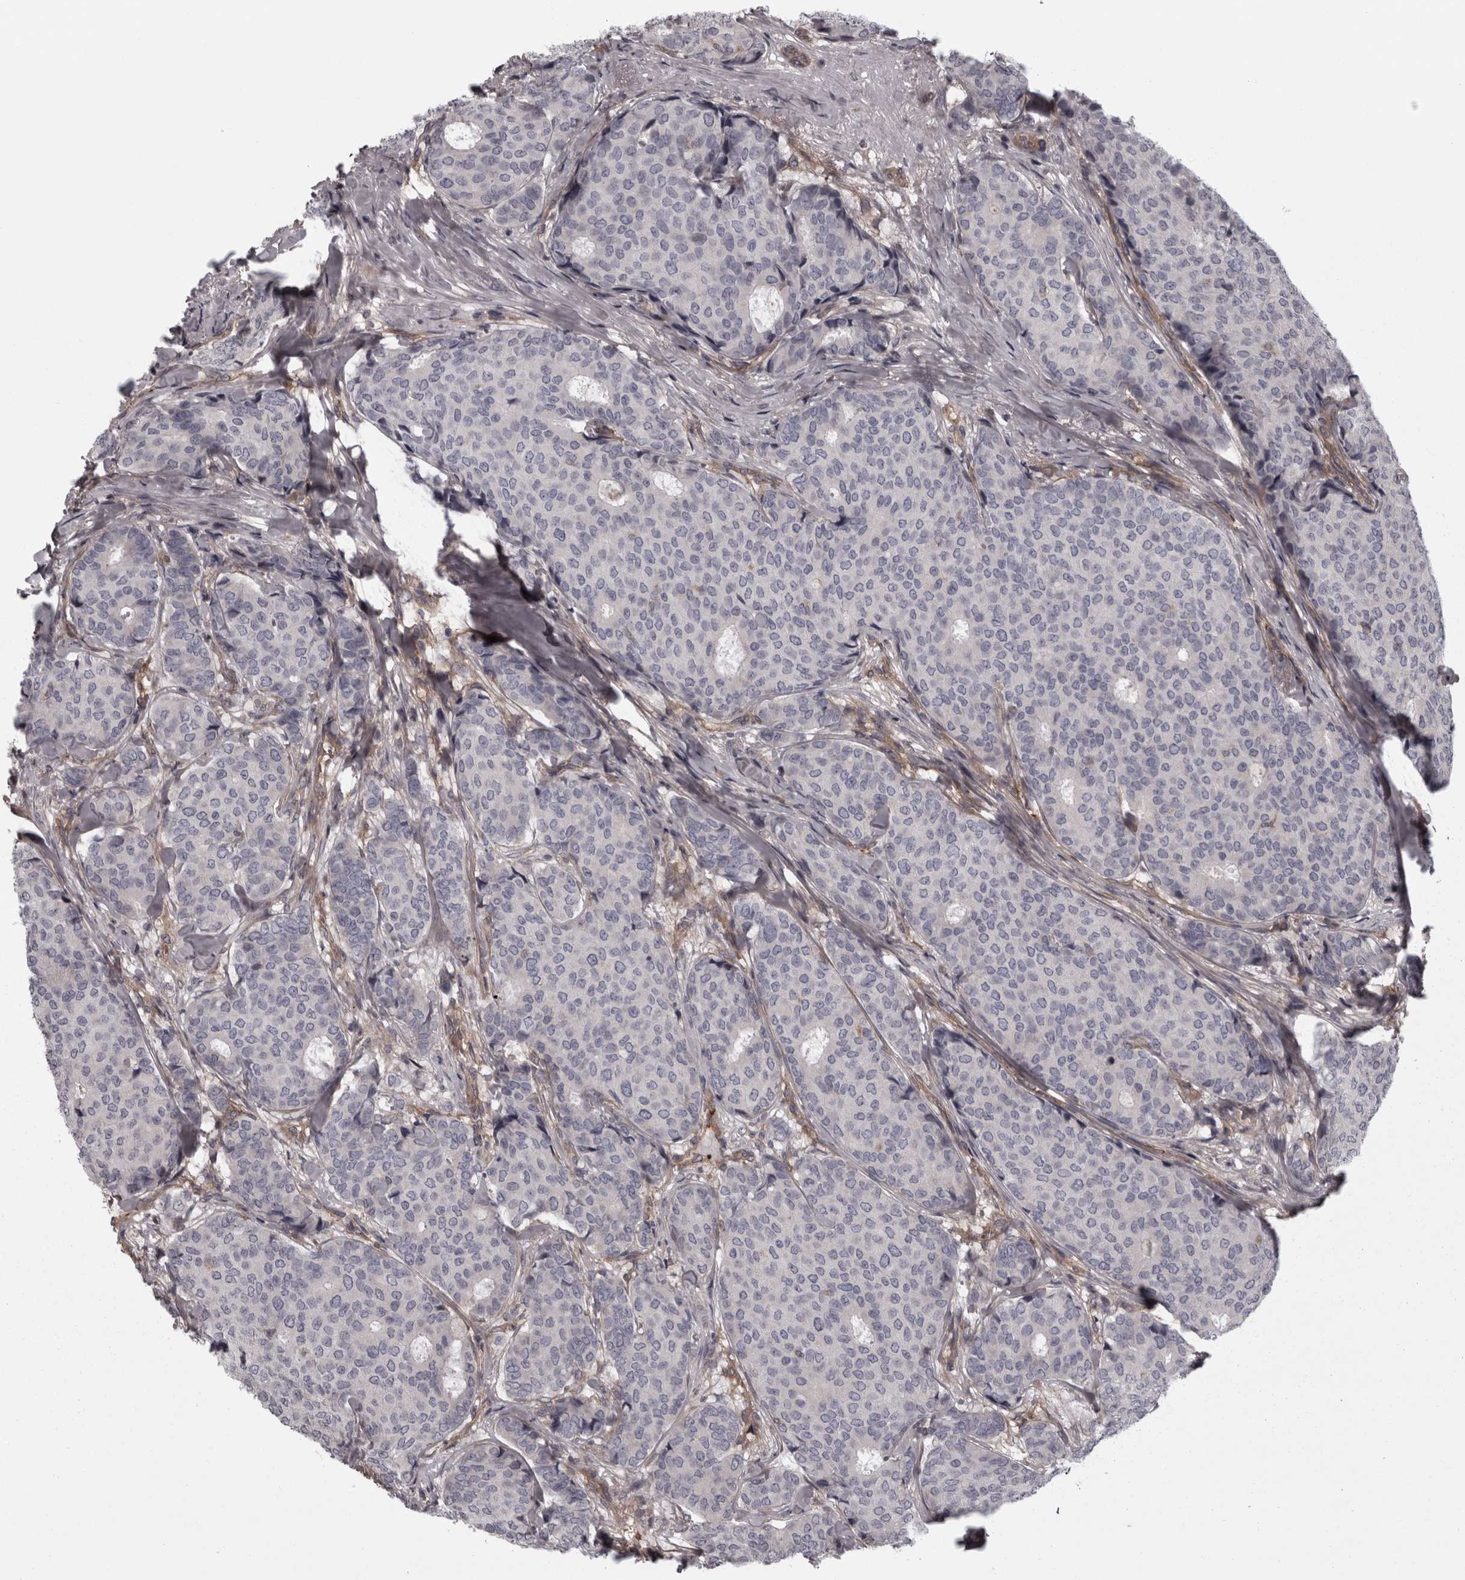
{"staining": {"intensity": "negative", "quantity": "none", "location": "none"}, "tissue": "breast cancer", "cell_type": "Tumor cells", "image_type": "cancer", "snomed": [{"axis": "morphology", "description": "Duct carcinoma"}, {"axis": "topography", "description": "Breast"}], "caption": "This is a micrograph of immunohistochemistry (IHC) staining of breast cancer, which shows no positivity in tumor cells.", "gene": "RSU1", "patient": {"sex": "female", "age": 75}}